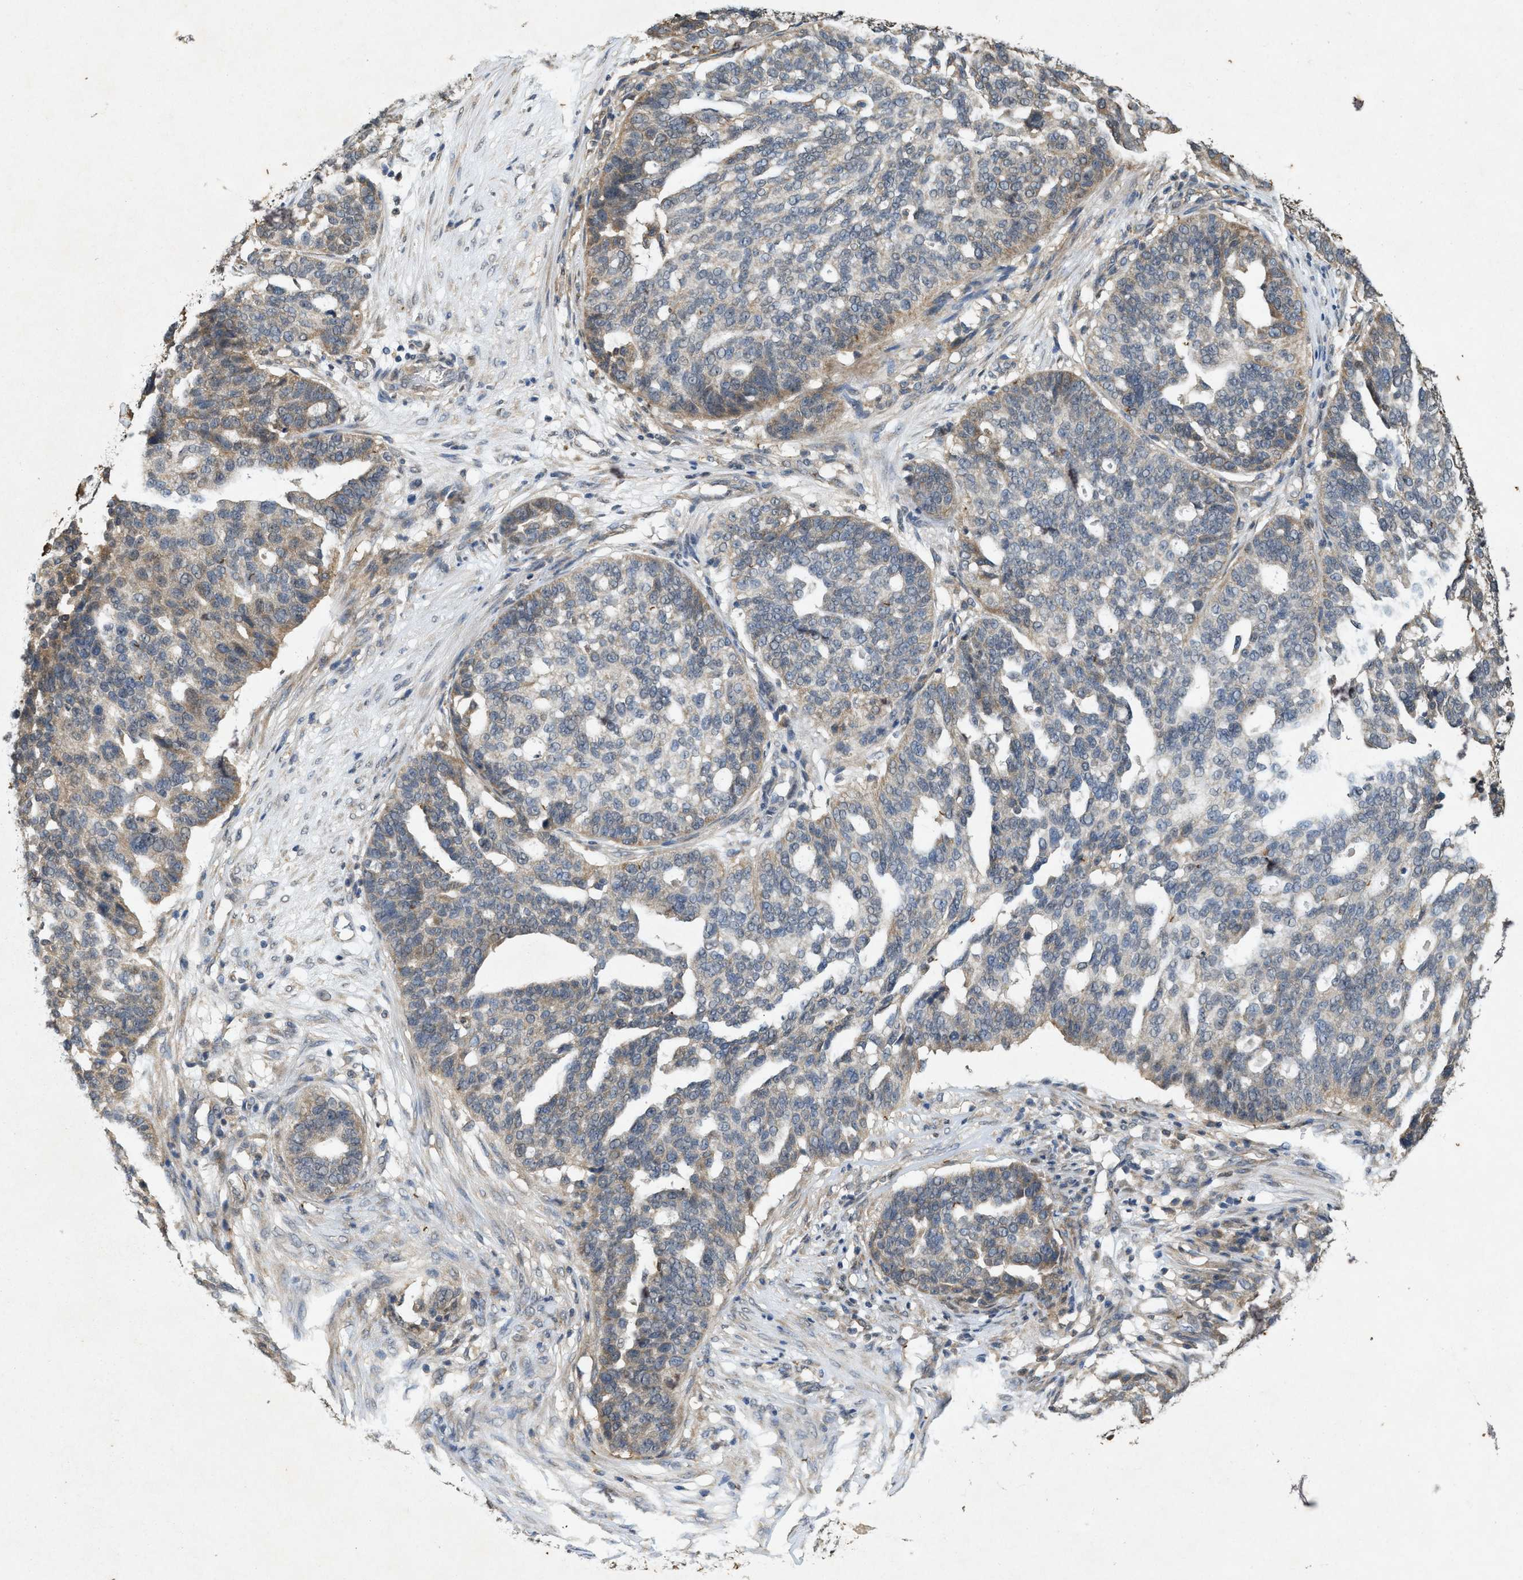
{"staining": {"intensity": "weak", "quantity": "25%-75%", "location": "cytoplasmic/membranous"}, "tissue": "ovarian cancer", "cell_type": "Tumor cells", "image_type": "cancer", "snomed": [{"axis": "morphology", "description": "Cystadenocarcinoma, serous, NOS"}, {"axis": "topography", "description": "Ovary"}], "caption": "This micrograph exhibits IHC staining of serous cystadenocarcinoma (ovarian), with low weak cytoplasmic/membranous expression in about 25%-75% of tumor cells.", "gene": "KIF21A", "patient": {"sex": "female", "age": 59}}